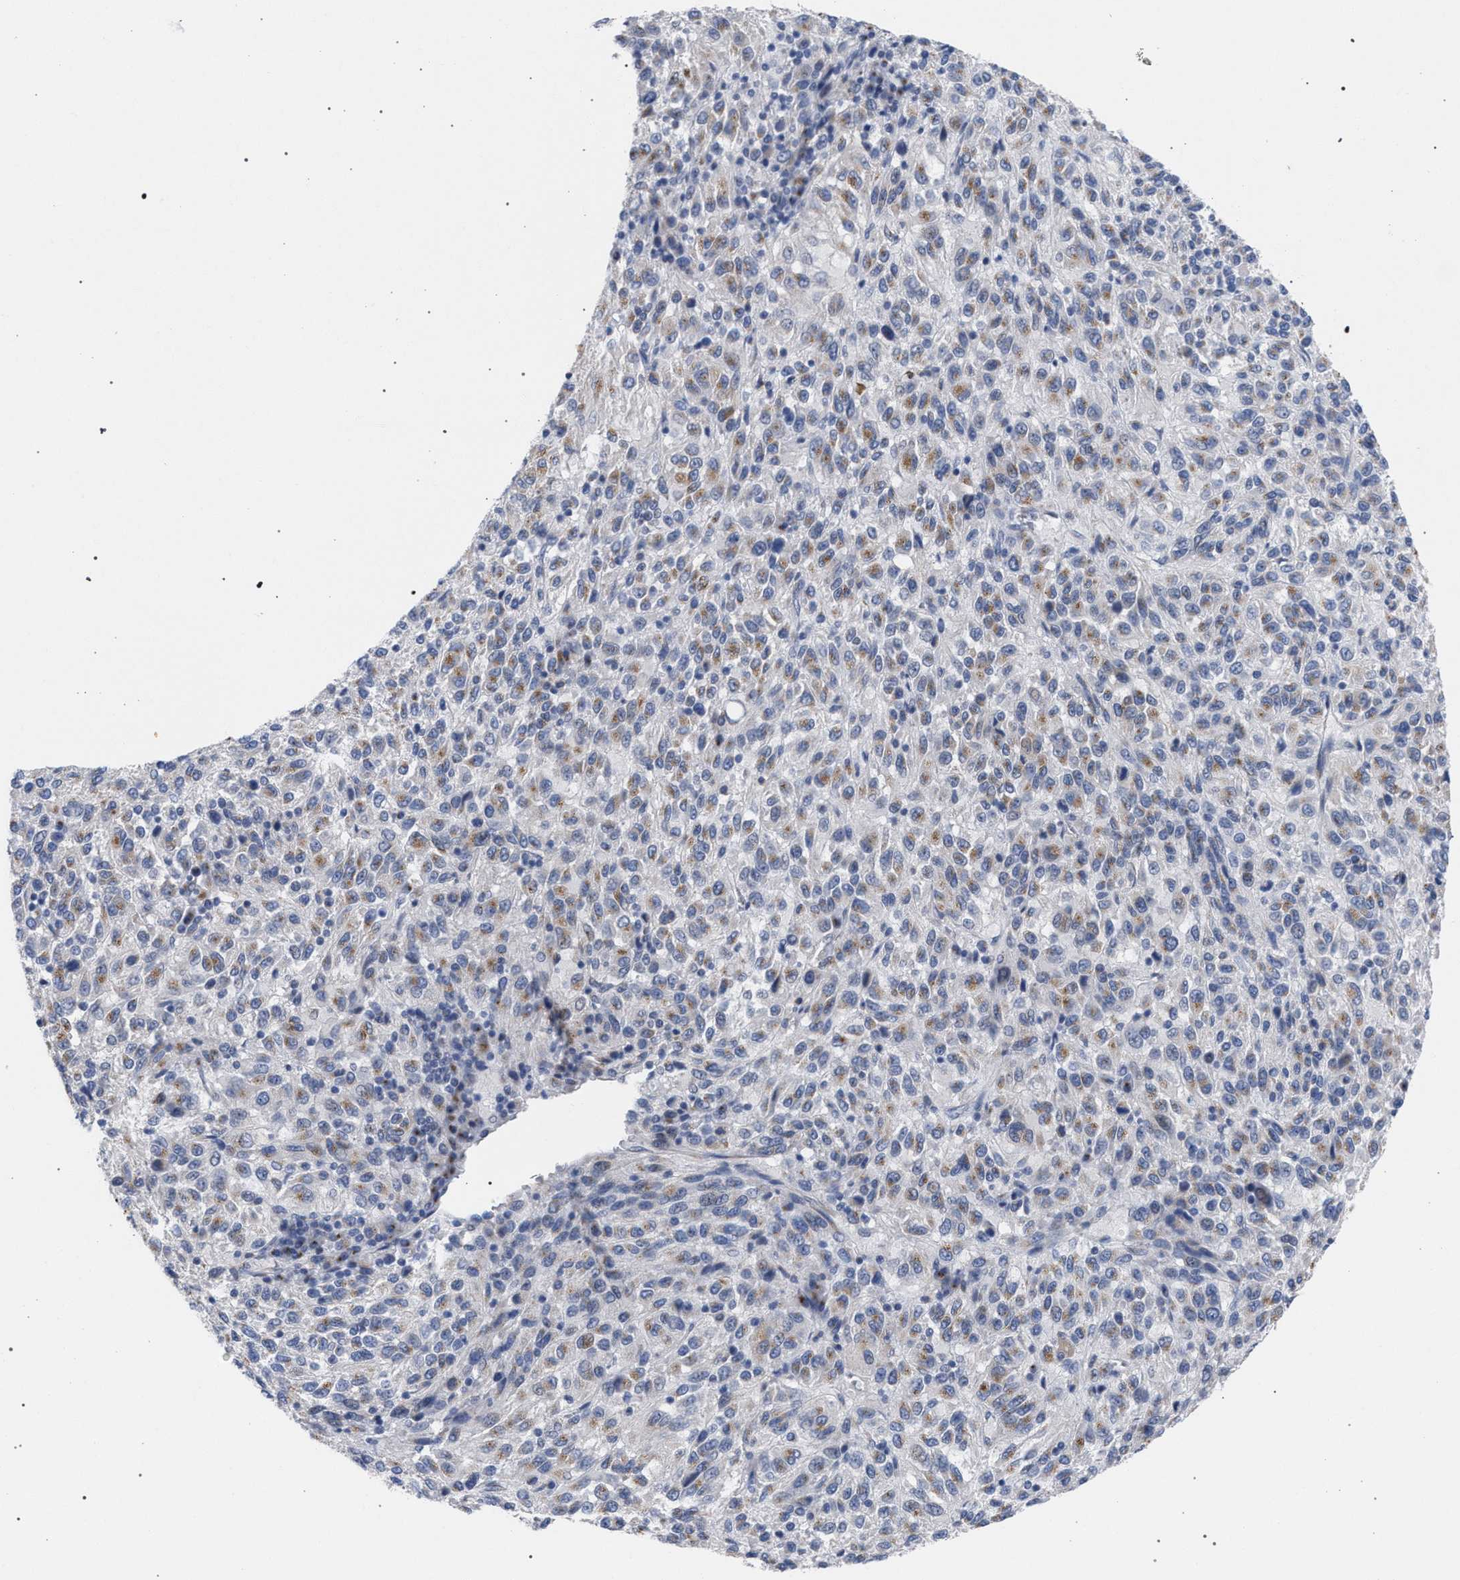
{"staining": {"intensity": "weak", "quantity": "25%-75%", "location": "cytoplasmic/membranous"}, "tissue": "melanoma", "cell_type": "Tumor cells", "image_type": "cancer", "snomed": [{"axis": "morphology", "description": "Malignant melanoma, Metastatic site"}, {"axis": "topography", "description": "Lung"}], "caption": "Immunohistochemical staining of human malignant melanoma (metastatic site) shows low levels of weak cytoplasmic/membranous protein positivity in about 25%-75% of tumor cells.", "gene": "GOLGA2", "patient": {"sex": "male", "age": 64}}